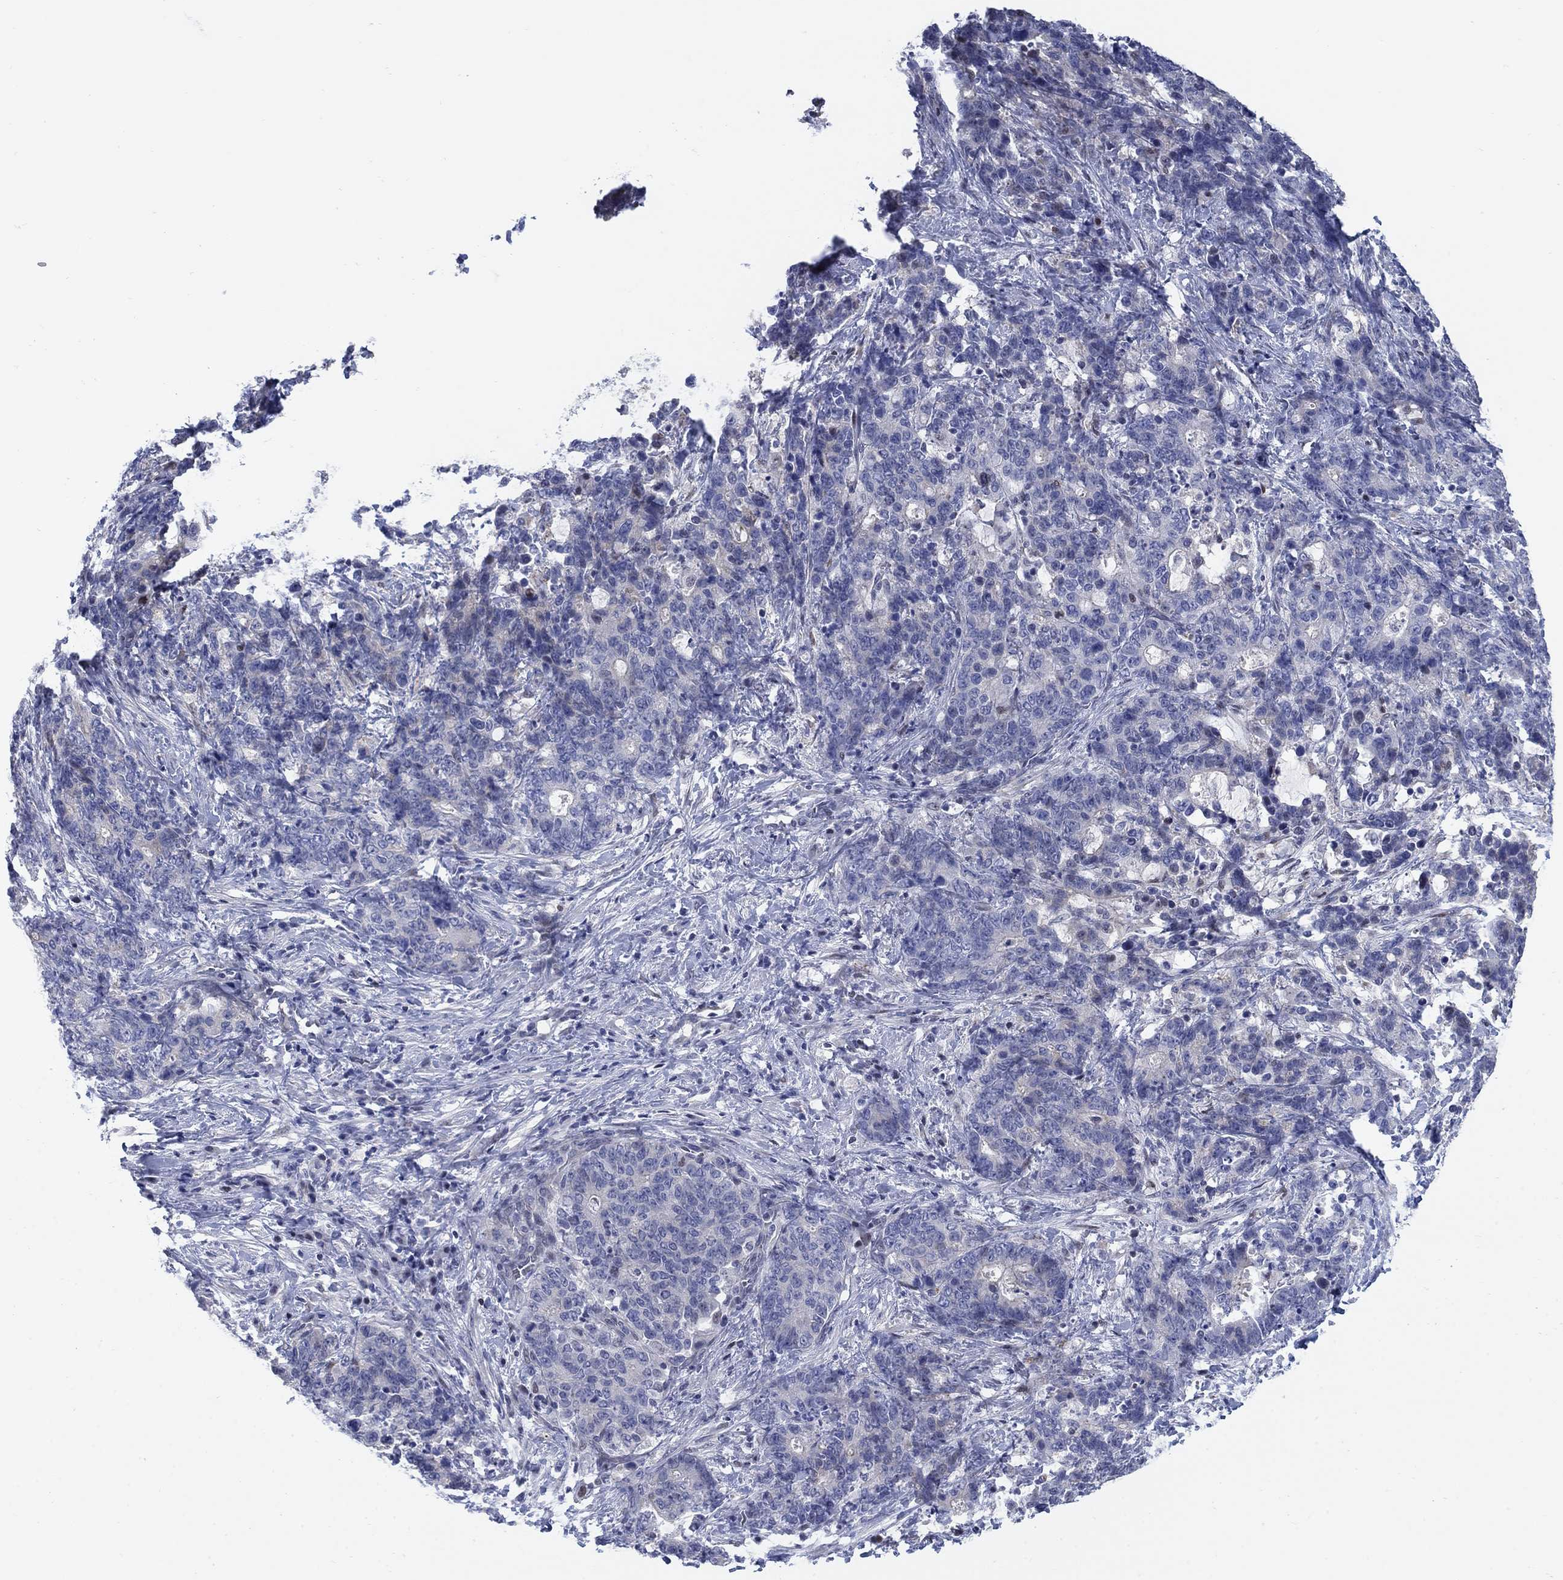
{"staining": {"intensity": "negative", "quantity": "none", "location": "none"}, "tissue": "stomach cancer", "cell_type": "Tumor cells", "image_type": "cancer", "snomed": [{"axis": "morphology", "description": "Normal tissue, NOS"}, {"axis": "morphology", "description": "Adenocarcinoma, NOS"}, {"axis": "topography", "description": "Stomach"}], "caption": "Immunohistochemical staining of human stomach cancer (adenocarcinoma) exhibits no significant positivity in tumor cells.", "gene": "MYO3A", "patient": {"sex": "female", "age": 64}}